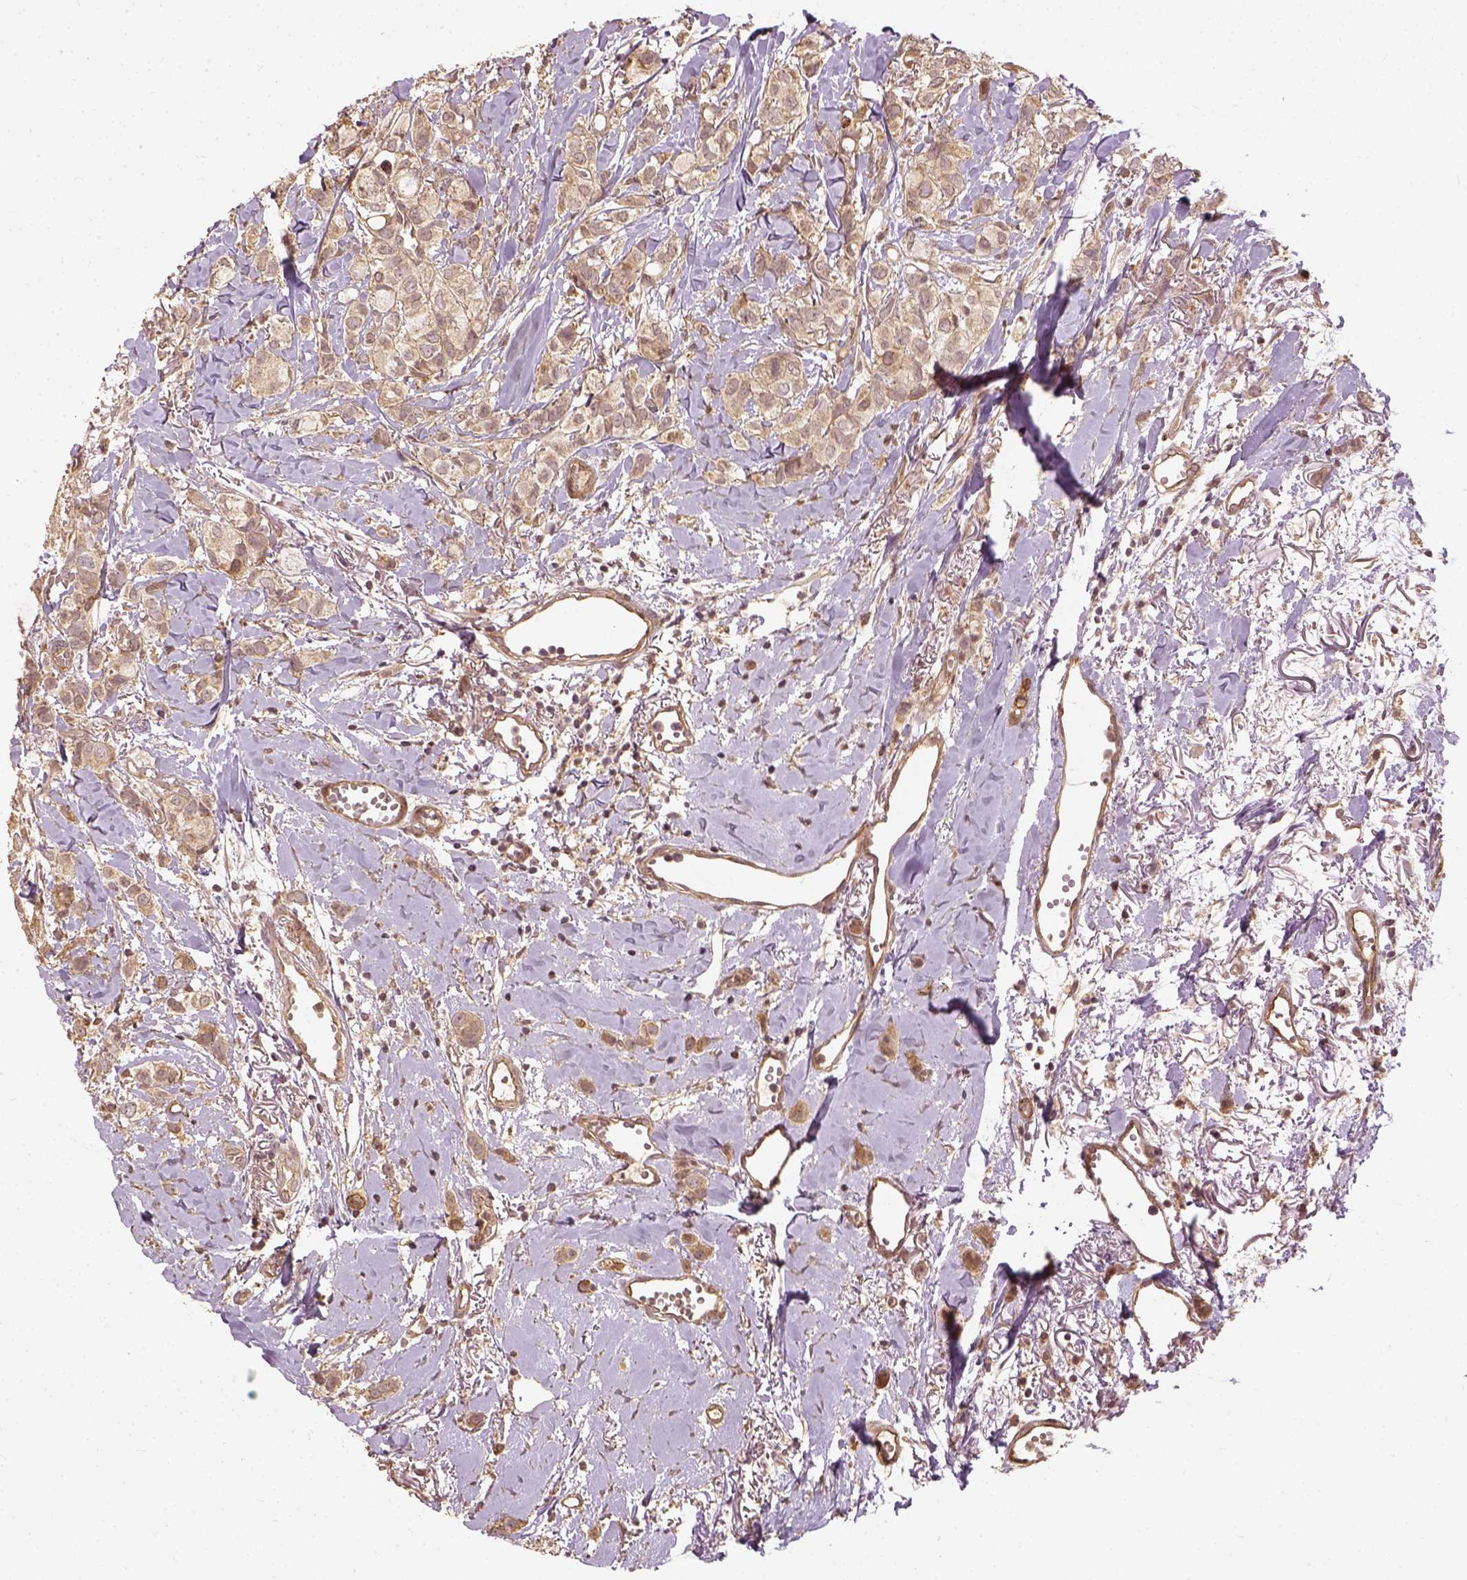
{"staining": {"intensity": "moderate", "quantity": ">75%", "location": "cytoplasmic/membranous"}, "tissue": "breast cancer", "cell_type": "Tumor cells", "image_type": "cancer", "snomed": [{"axis": "morphology", "description": "Duct carcinoma"}, {"axis": "topography", "description": "Breast"}], "caption": "High-power microscopy captured an immunohistochemistry photomicrograph of breast cancer (invasive ductal carcinoma), revealing moderate cytoplasmic/membranous expression in approximately >75% of tumor cells. (DAB = brown stain, brightfield microscopy at high magnification).", "gene": "VEGFA", "patient": {"sex": "female", "age": 85}}